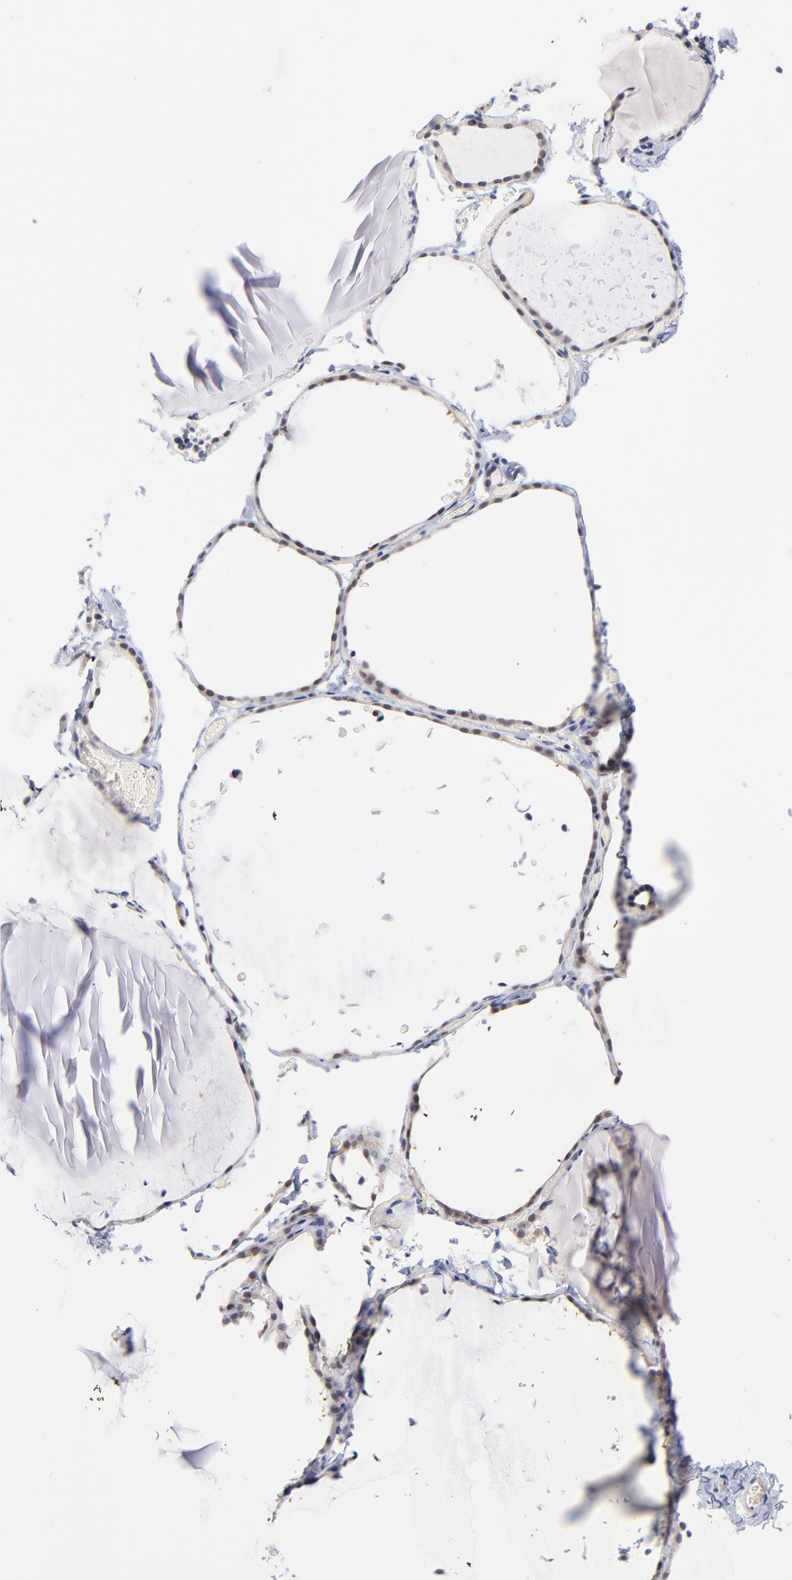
{"staining": {"intensity": "weak", "quantity": ">75%", "location": "cytoplasmic/membranous"}, "tissue": "thyroid gland", "cell_type": "Glandular cells", "image_type": "normal", "snomed": [{"axis": "morphology", "description": "Normal tissue, NOS"}, {"axis": "topography", "description": "Thyroid gland"}], "caption": "Thyroid gland was stained to show a protein in brown. There is low levels of weak cytoplasmic/membranous expression in about >75% of glandular cells. (brown staining indicates protein expression, while blue staining denotes nuclei).", "gene": "UBE2E2", "patient": {"sex": "female", "age": 22}}